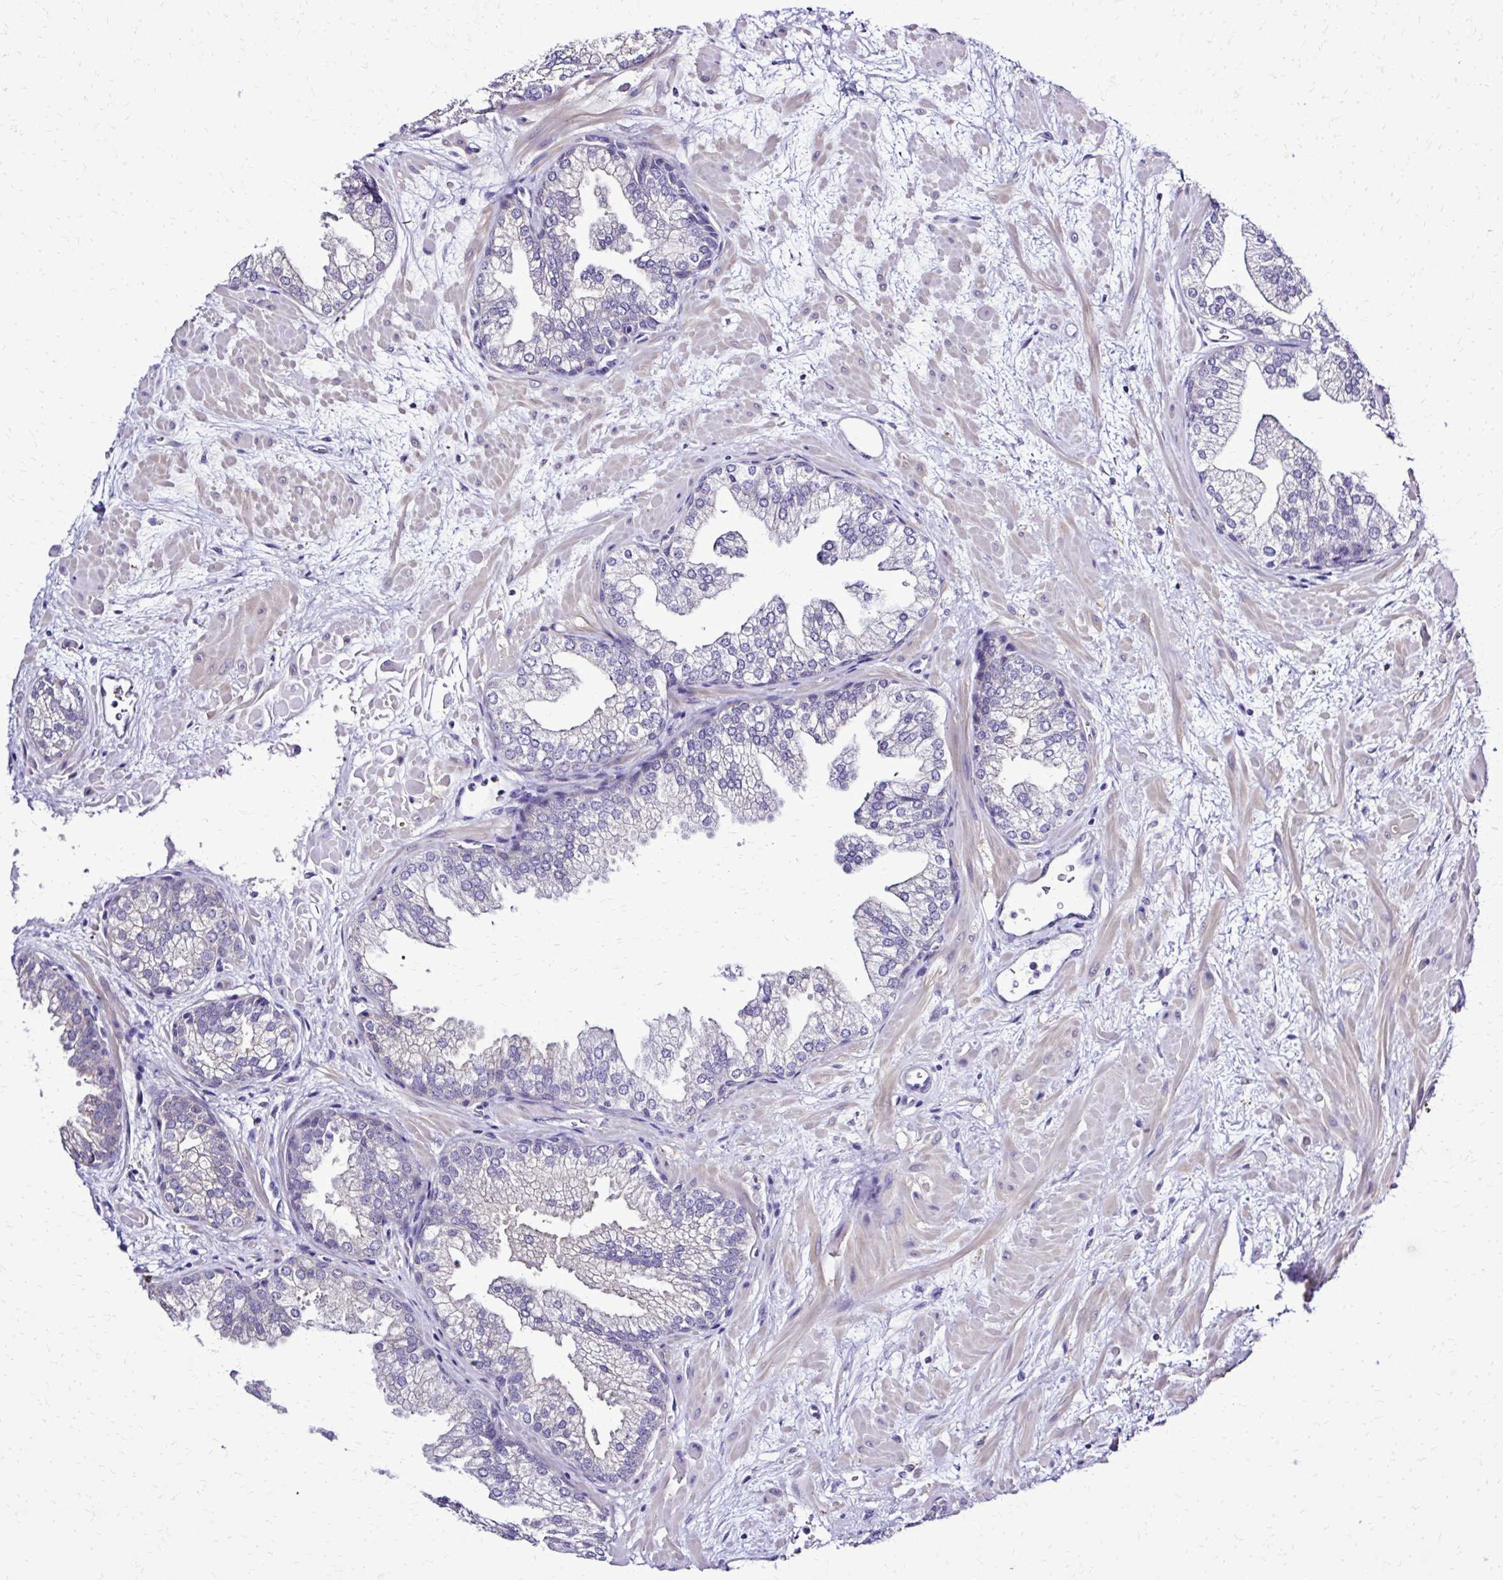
{"staining": {"intensity": "negative", "quantity": "none", "location": "none"}, "tissue": "prostate", "cell_type": "Glandular cells", "image_type": "normal", "snomed": [{"axis": "morphology", "description": "Normal tissue, NOS"}, {"axis": "topography", "description": "Prostate"}], "caption": "DAB immunohistochemical staining of benign prostate exhibits no significant expression in glandular cells.", "gene": "RASL11B", "patient": {"sex": "male", "age": 37}}